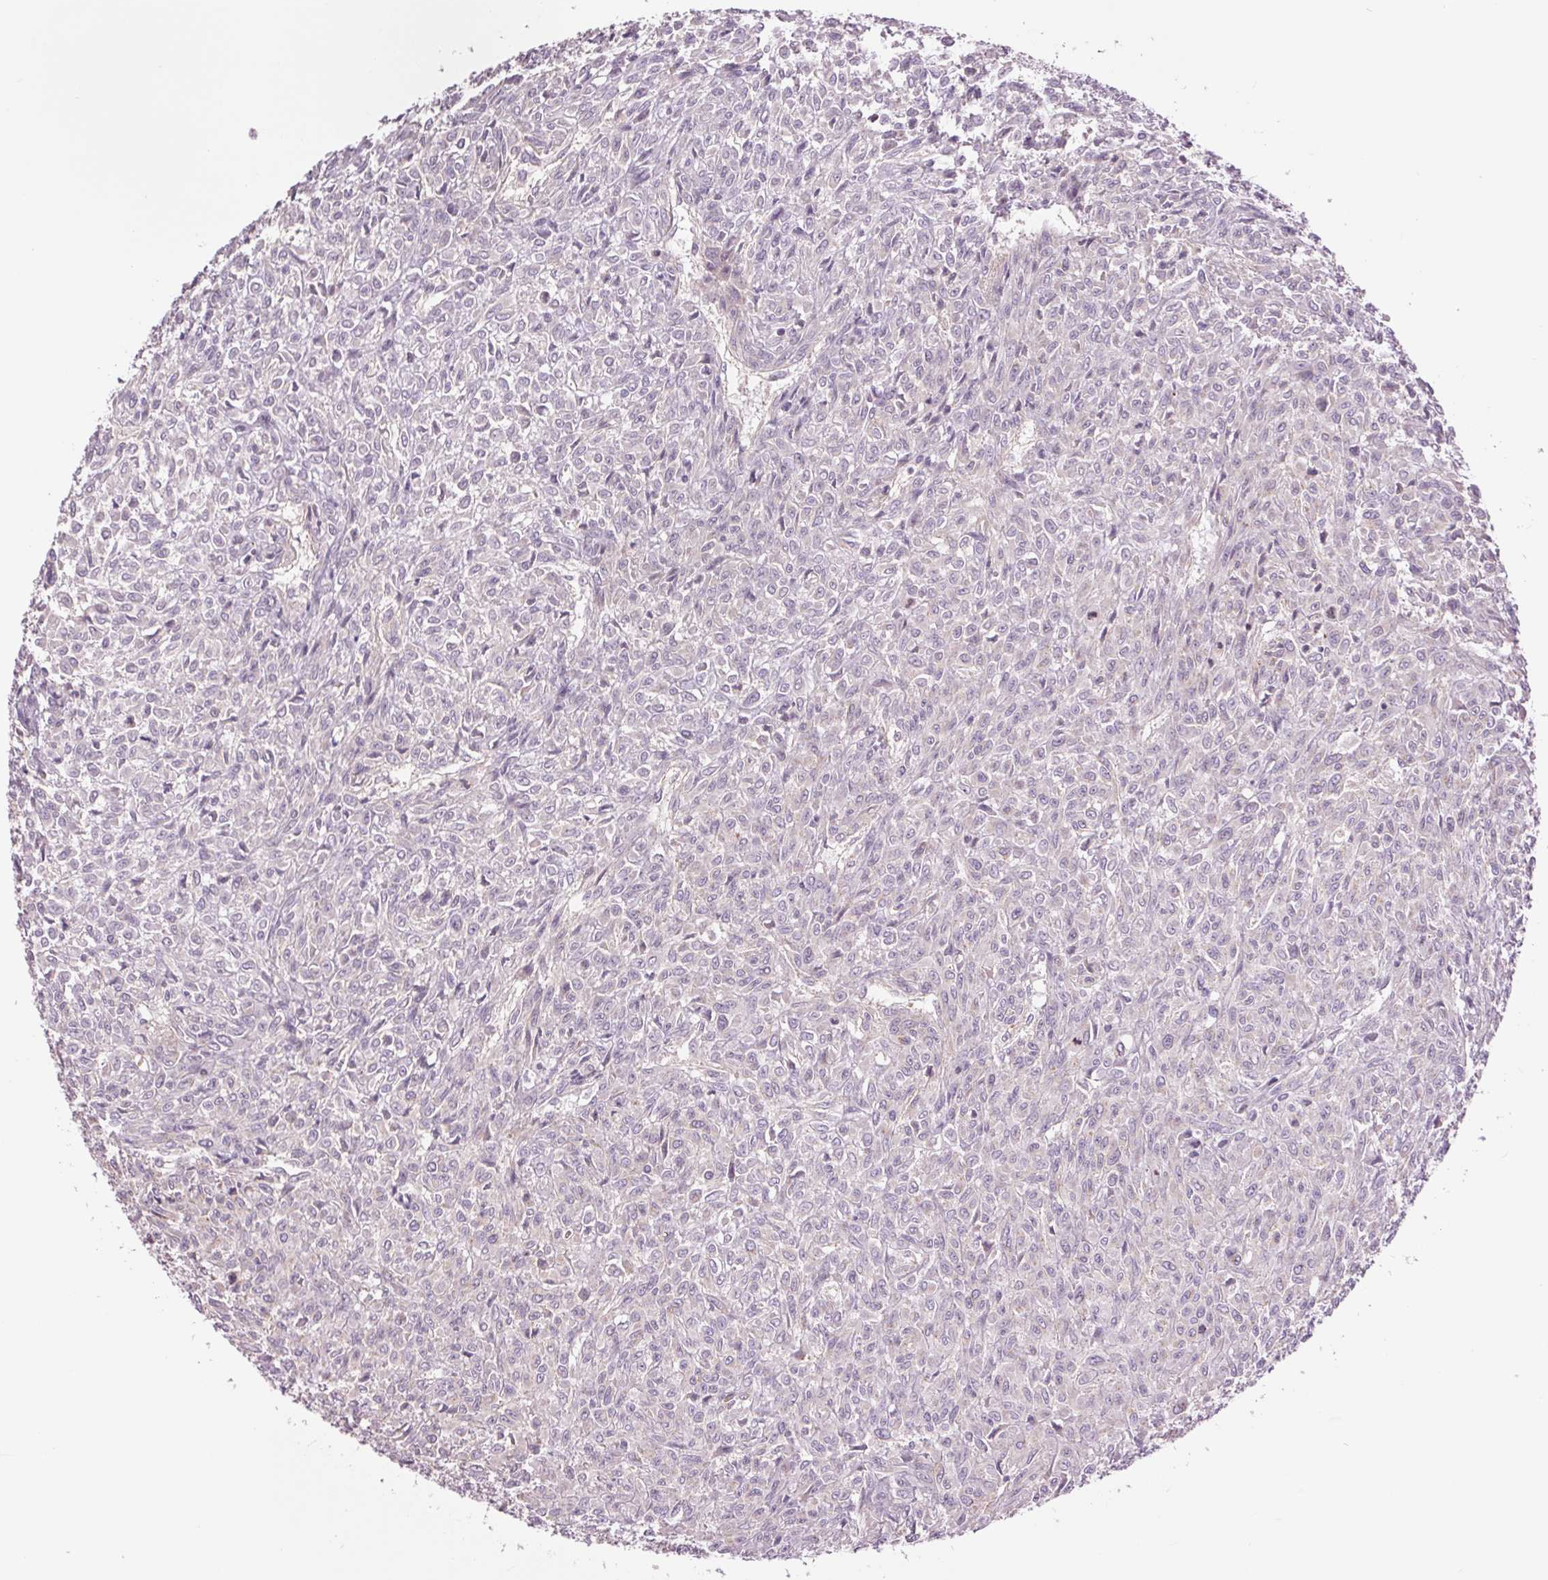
{"staining": {"intensity": "negative", "quantity": "none", "location": "none"}, "tissue": "renal cancer", "cell_type": "Tumor cells", "image_type": "cancer", "snomed": [{"axis": "morphology", "description": "Adenocarcinoma, NOS"}, {"axis": "topography", "description": "Kidney"}], "caption": "Renal adenocarcinoma was stained to show a protein in brown. There is no significant staining in tumor cells. Nuclei are stained in blue.", "gene": "CTNNA3", "patient": {"sex": "male", "age": 58}}